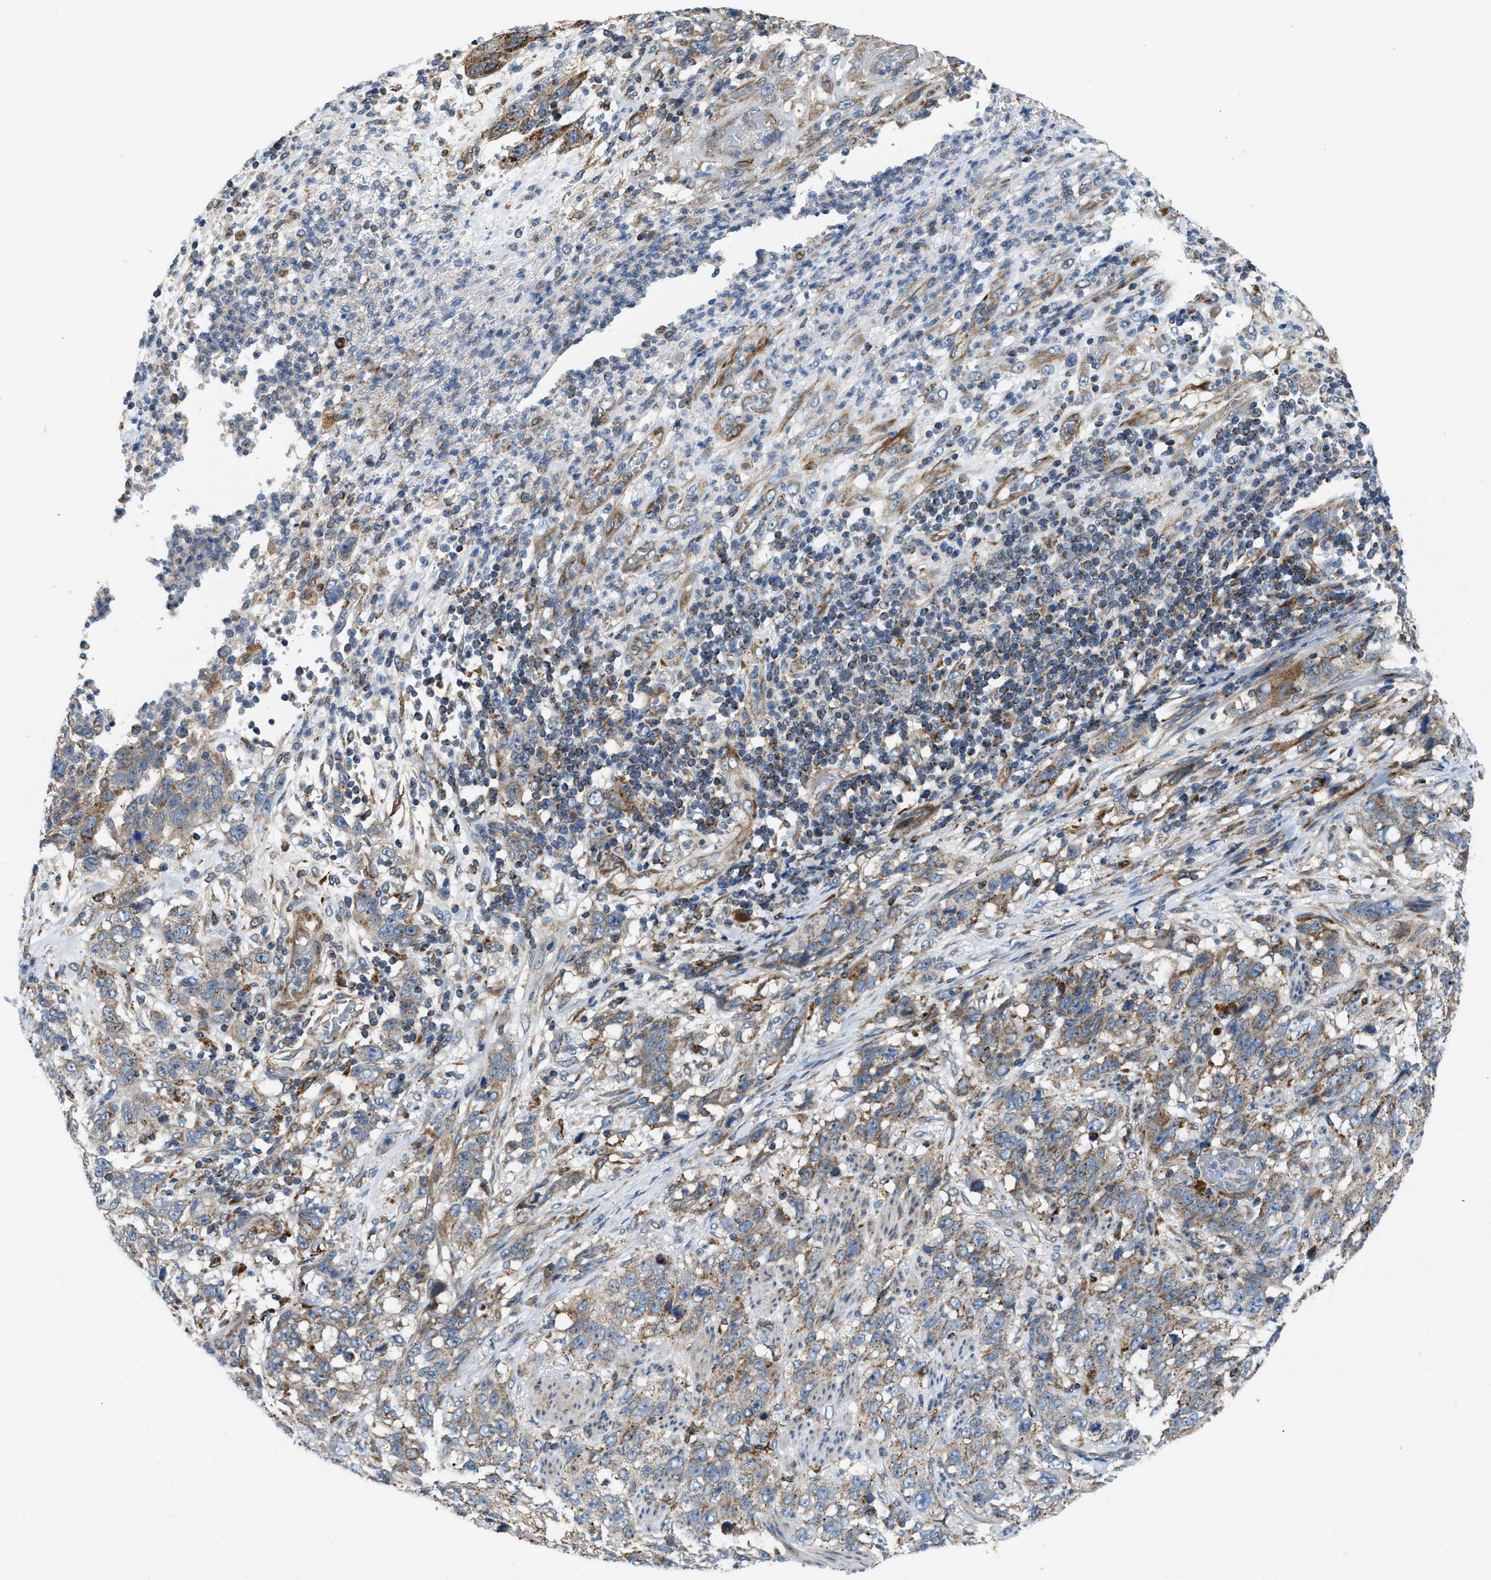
{"staining": {"intensity": "weak", "quantity": "25%-75%", "location": "cytoplasmic/membranous"}, "tissue": "stomach cancer", "cell_type": "Tumor cells", "image_type": "cancer", "snomed": [{"axis": "morphology", "description": "Adenocarcinoma, NOS"}, {"axis": "topography", "description": "Stomach"}], "caption": "A photomicrograph of stomach adenocarcinoma stained for a protein displays weak cytoplasmic/membranous brown staining in tumor cells.", "gene": "SLC10A3", "patient": {"sex": "male", "age": 48}}